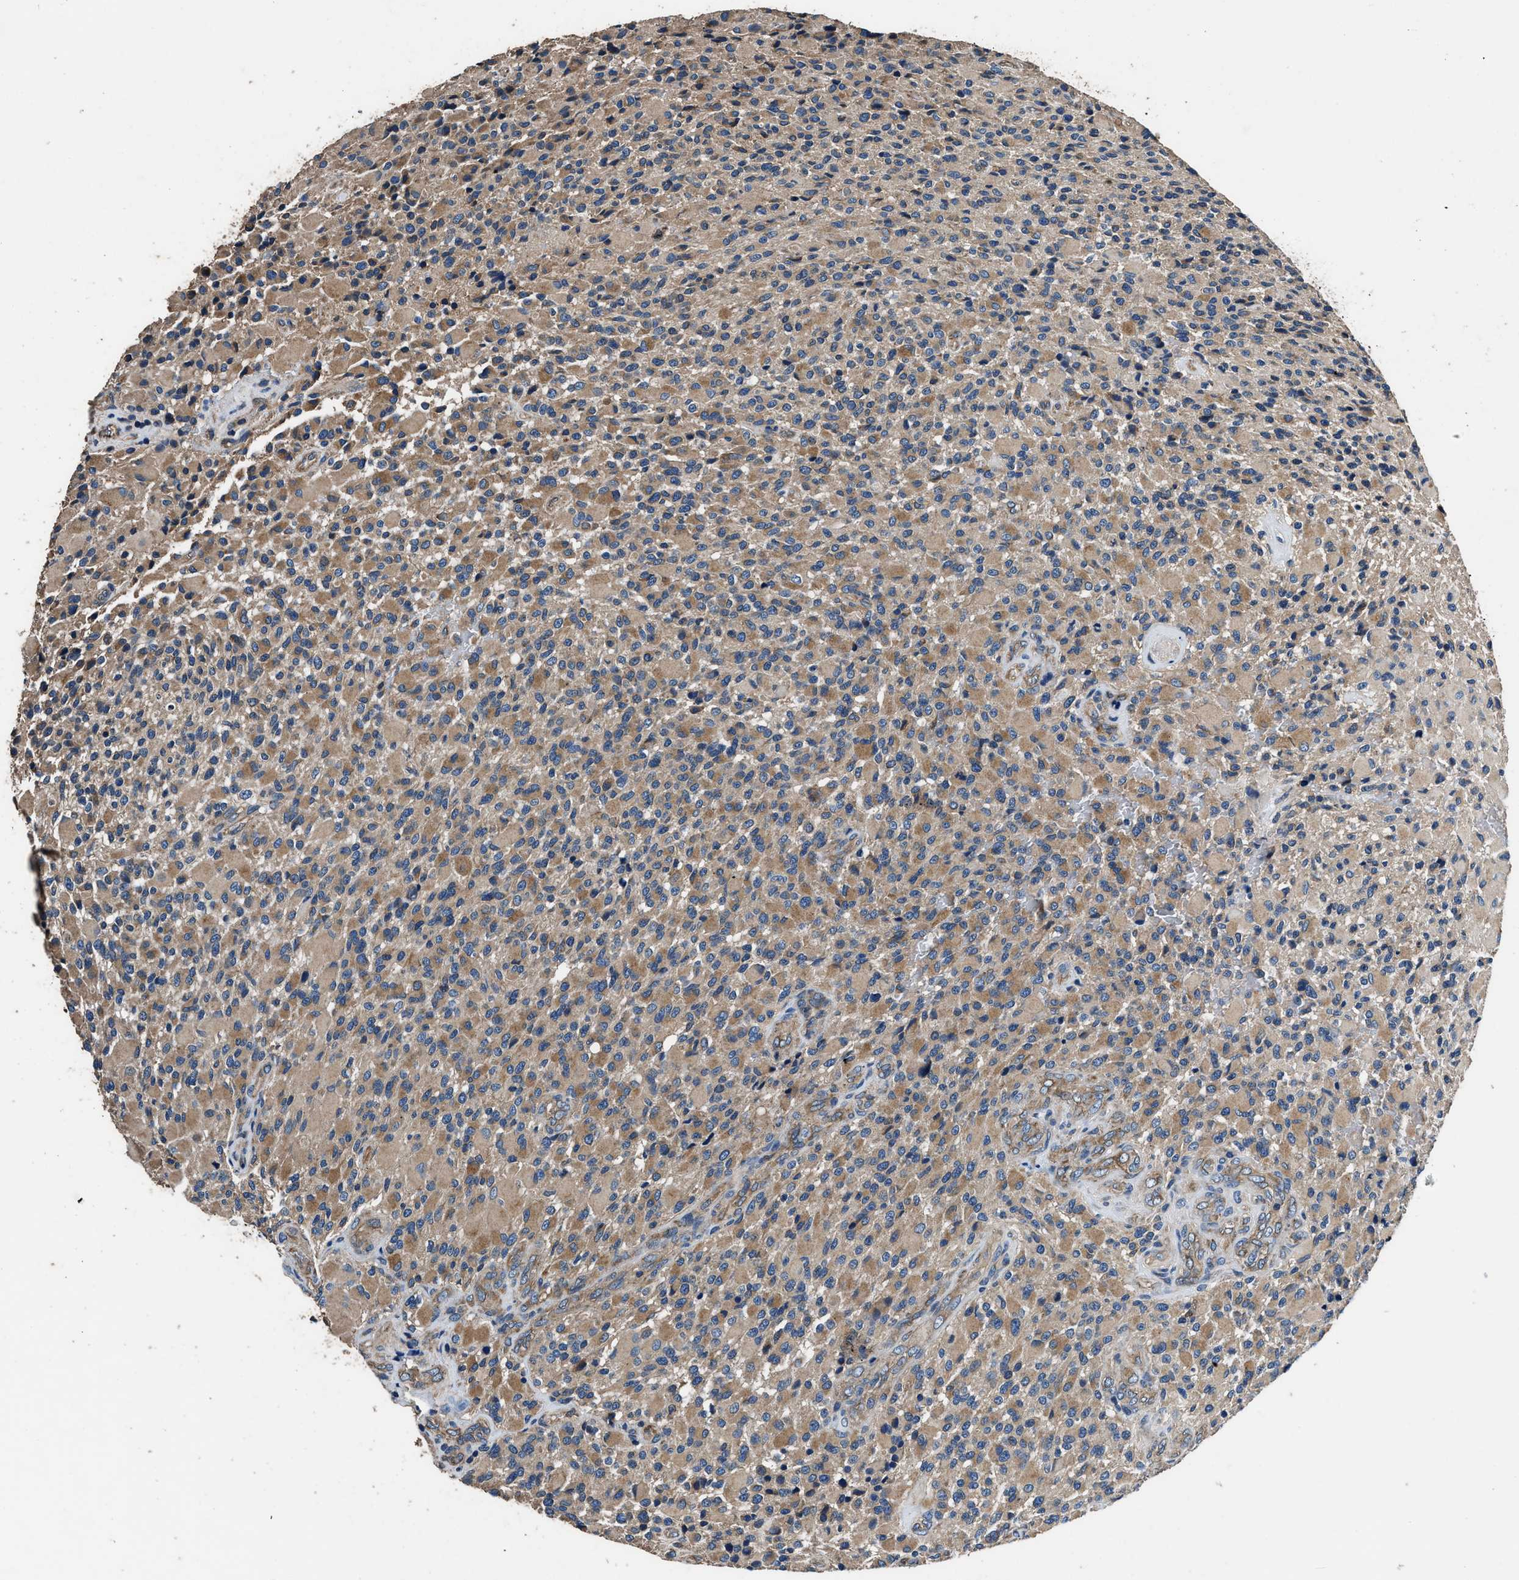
{"staining": {"intensity": "moderate", "quantity": ">75%", "location": "cytoplasmic/membranous"}, "tissue": "glioma", "cell_type": "Tumor cells", "image_type": "cancer", "snomed": [{"axis": "morphology", "description": "Glioma, malignant, High grade"}, {"axis": "topography", "description": "Brain"}], "caption": "Glioma stained with a brown dye displays moderate cytoplasmic/membranous positive expression in about >75% of tumor cells.", "gene": "DHRS7B", "patient": {"sex": "male", "age": 71}}